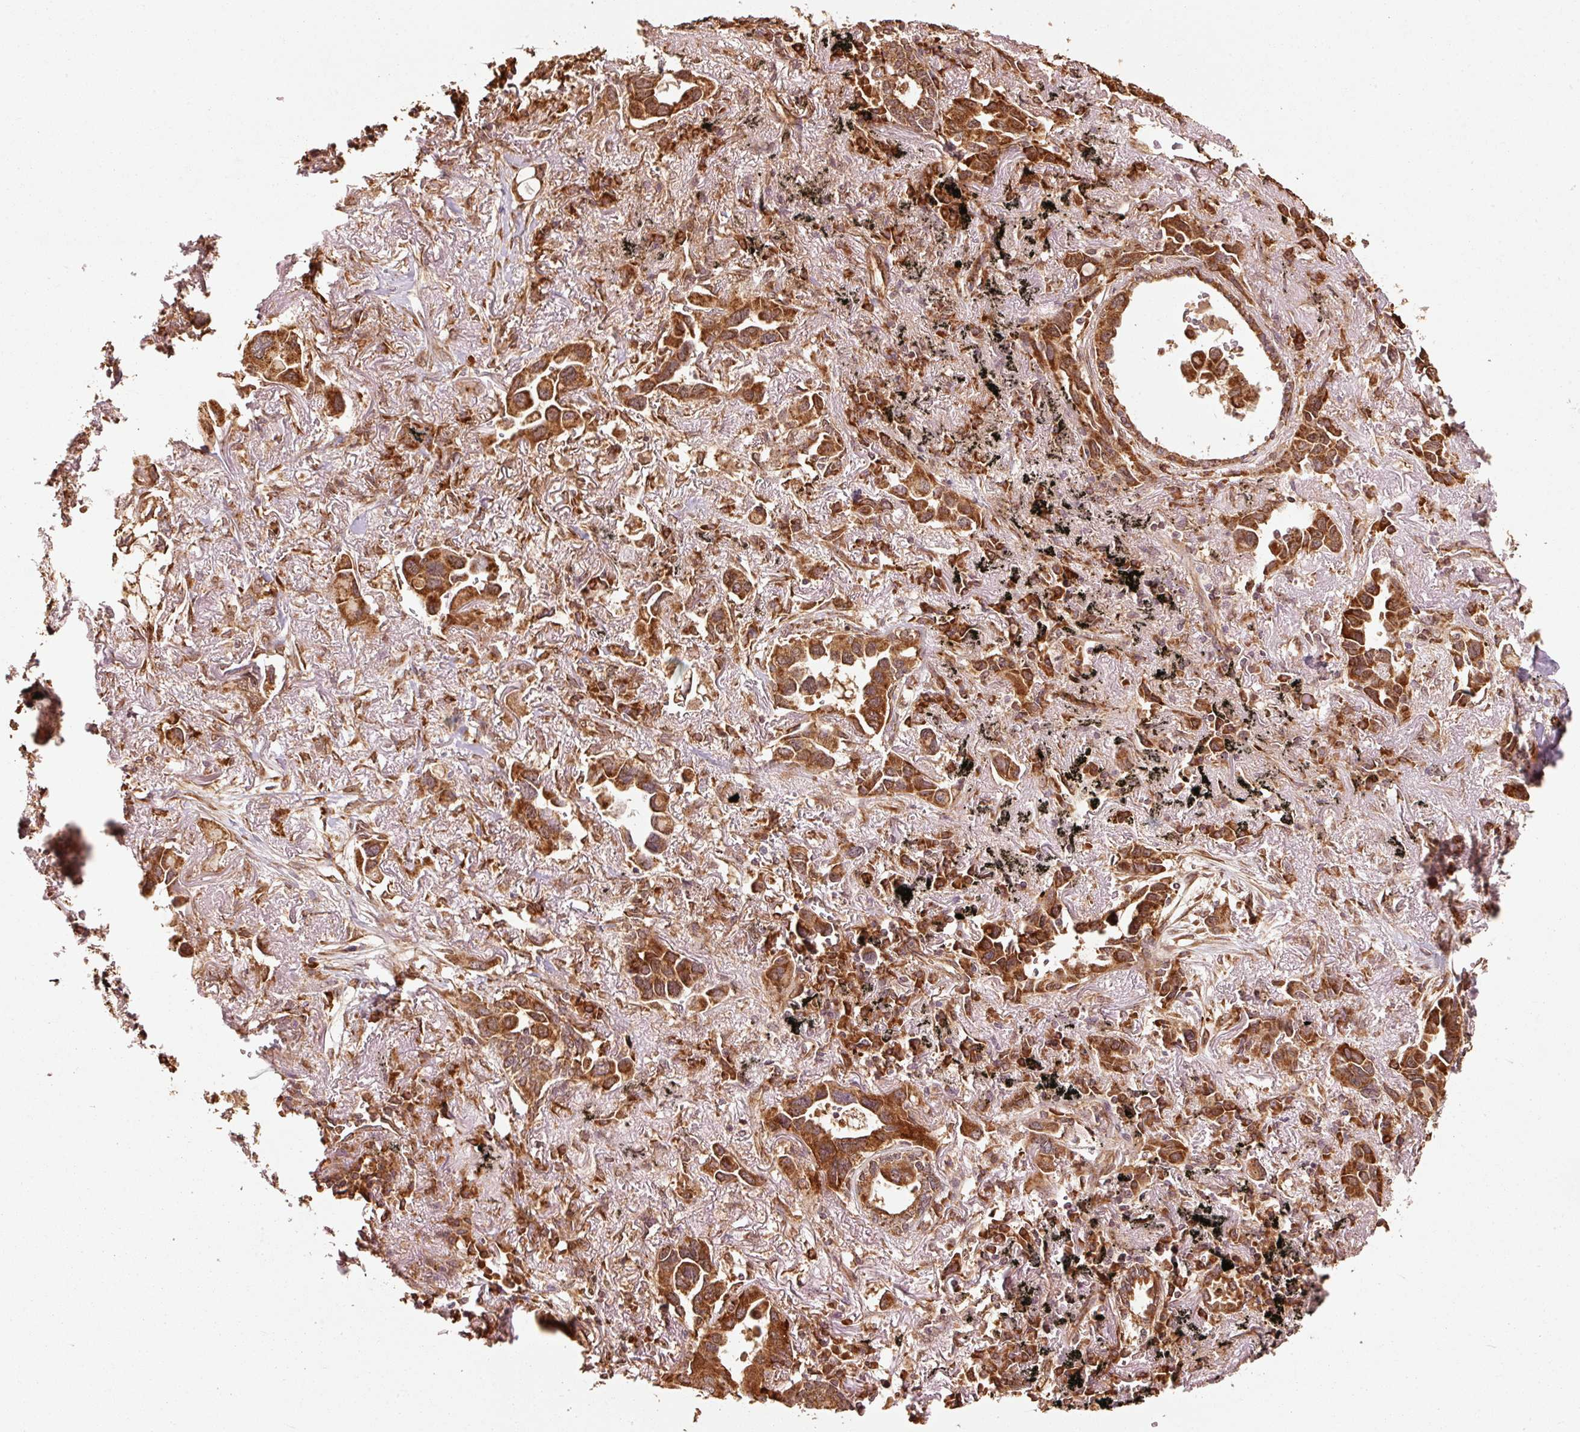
{"staining": {"intensity": "strong", "quantity": ">75%", "location": "cytoplasmic/membranous"}, "tissue": "lung cancer", "cell_type": "Tumor cells", "image_type": "cancer", "snomed": [{"axis": "morphology", "description": "Adenocarcinoma, NOS"}, {"axis": "topography", "description": "Lung"}], "caption": "IHC micrograph of neoplastic tissue: lung cancer stained using immunohistochemistry displays high levels of strong protein expression localized specifically in the cytoplasmic/membranous of tumor cells, appearing as a cytoplasmic/membranous brown color.", "gene": "MRPL16", "patient": {"sex": "female", "age": 76}}